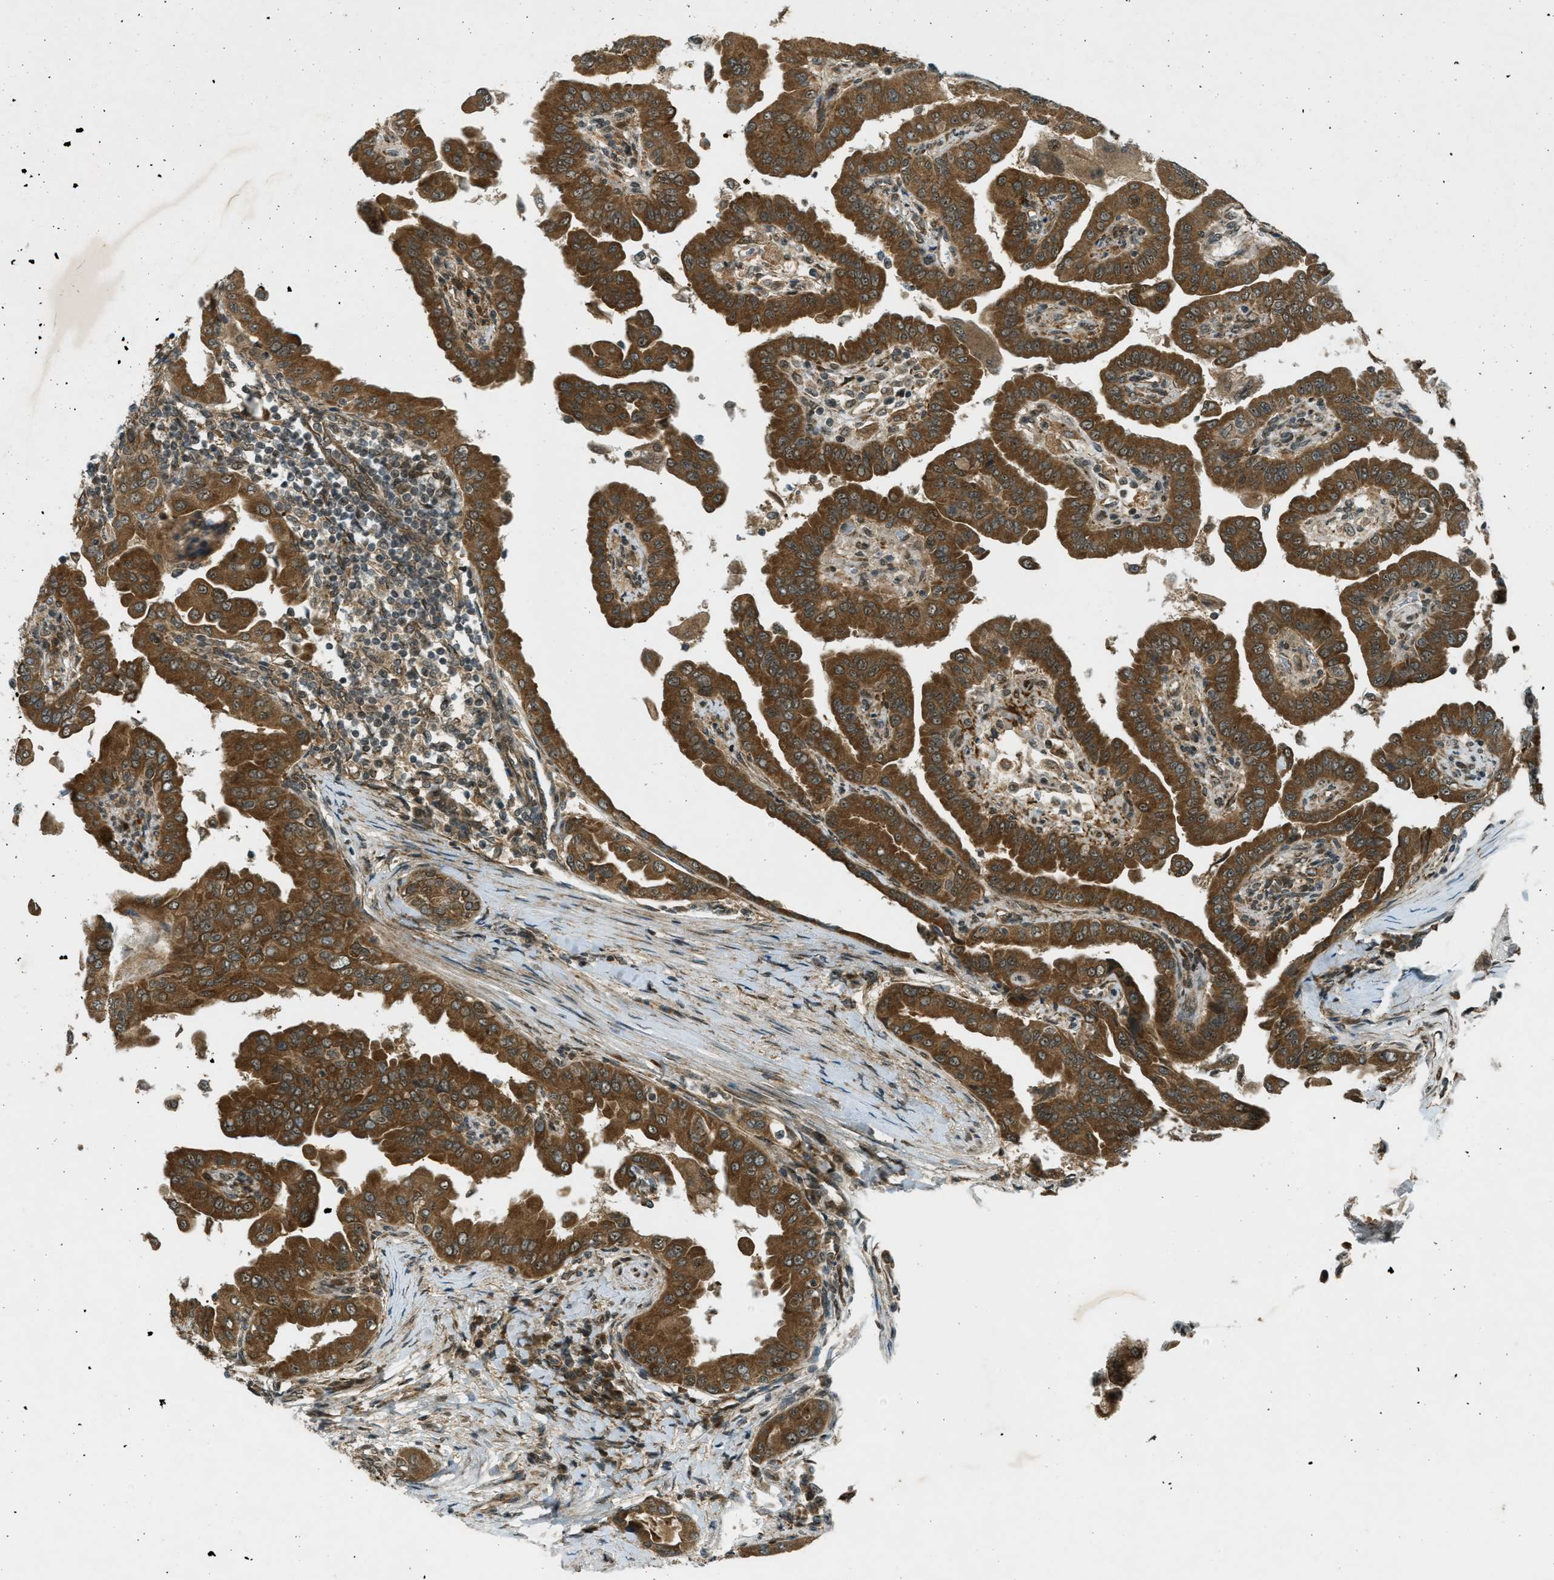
{"staining": {"intensity": "strong", "quantity": ">75%", "location": "cytoplasmic/membranous"}, "tissue": "thyroid cancer", "cell_type": "Tumor cells", "image_type": "cancer", "snomed": [{"axis": "morphology", "description": "Papillary adenocarcinoma, NOS"}, {"axis": "topography", "description": "Thyroid gland"}], "caption": "Tumor cells exhibit strong cytoplasmic/membranous positivity in approximately >75% of cells in thyroid cancer (papillary adenocarcinoma).", "gene": "EIF2AK3", "patient": {"sex": "male", "age": 33}}